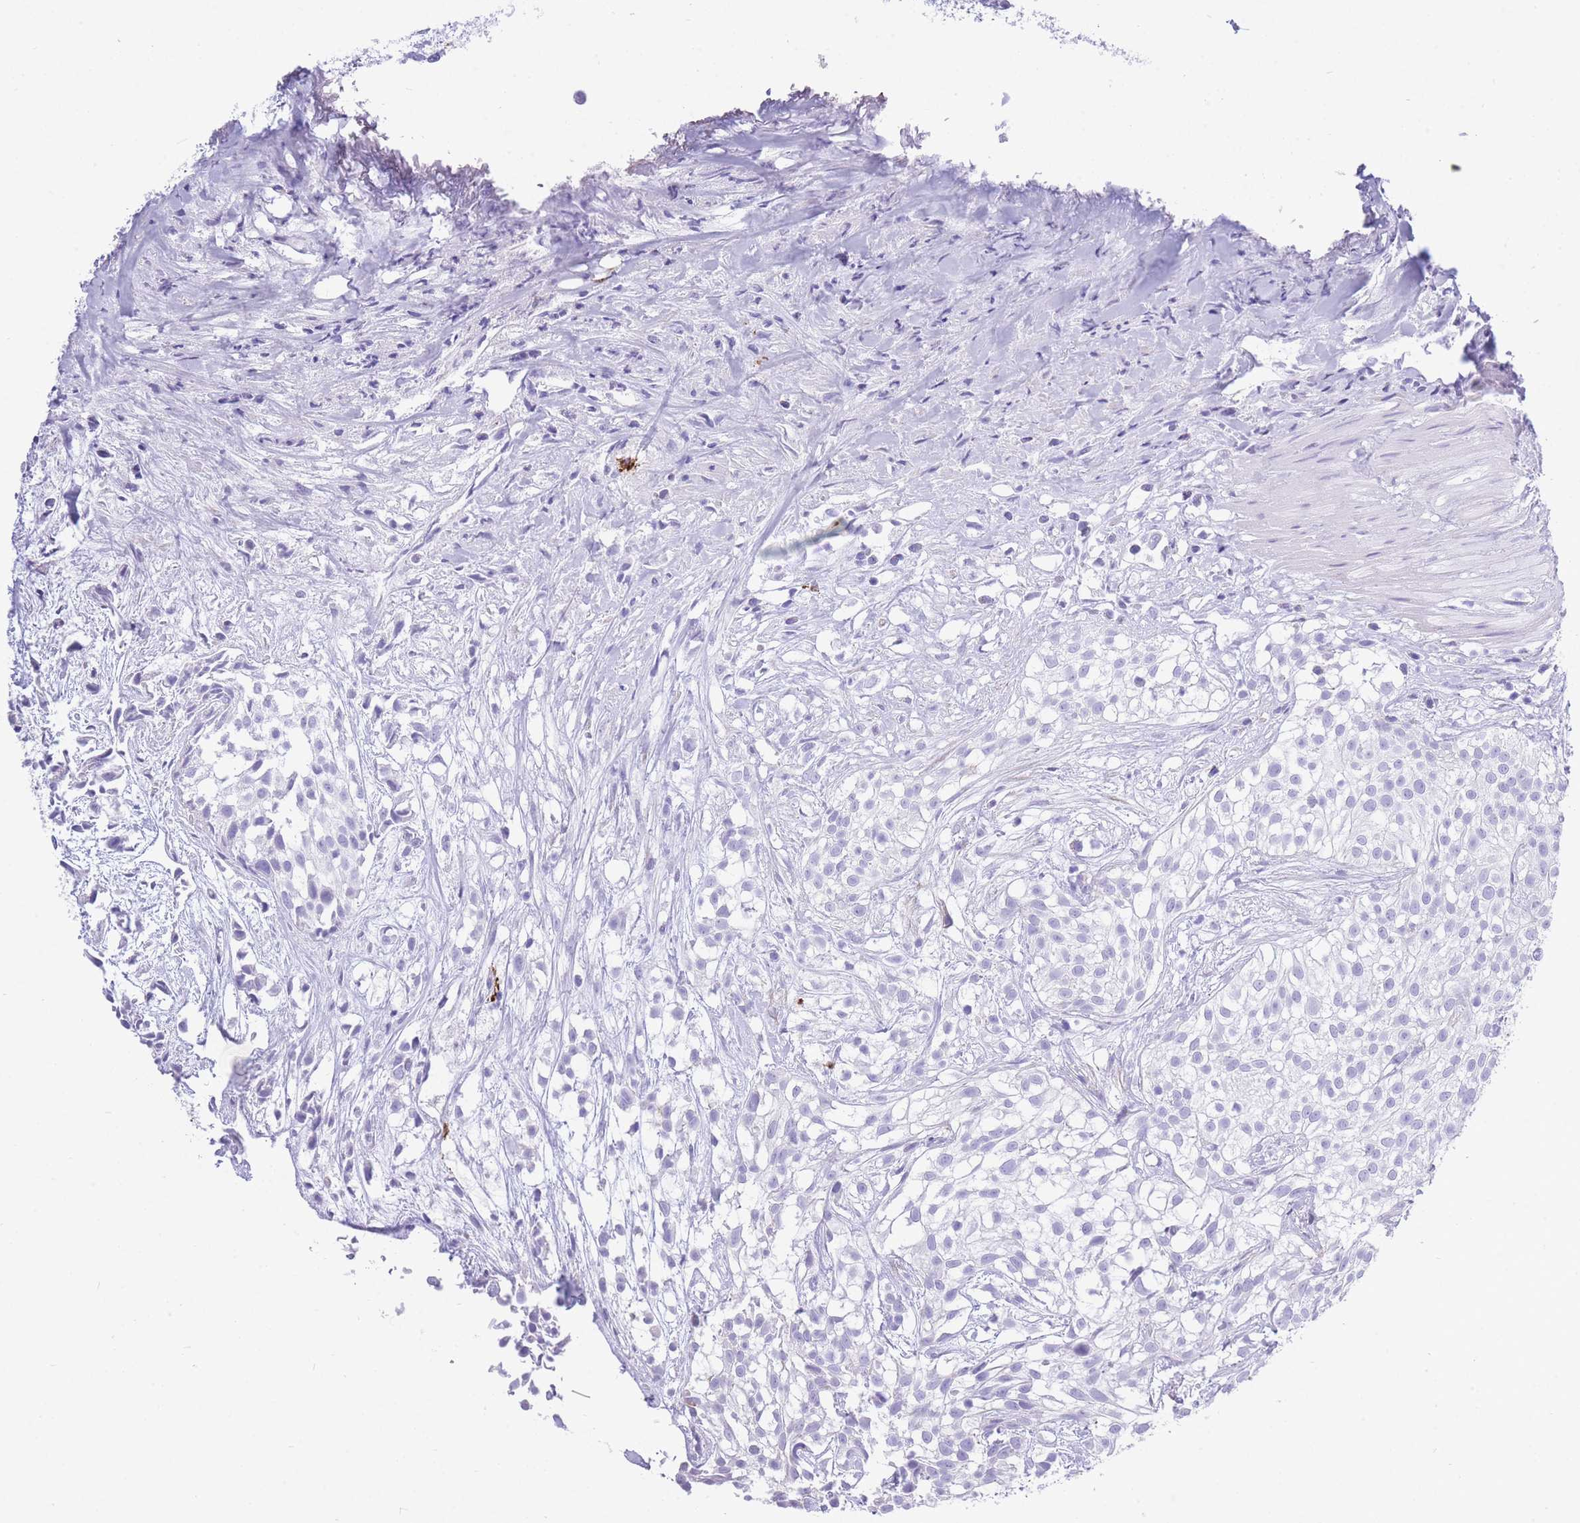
{"staining": {"intensity": "negative", "quantity": "none", "location": "none"}, "tissue": "urothelial cancer", "cell_type": "Tumor cells", "image_type": "cancer", "snomed": [{"axis": "morphology", "description": "Urothelial carcinoma, High grade"}, {"axis": "topography", "description": "Urinary bladder"}], "caption": "Protein analysis of high-grade urothelial carcinoma demonstrates no significant staining in tumor cells.", "gene": "ZFP62", "patient": {"sex": "male", "age": 56}}